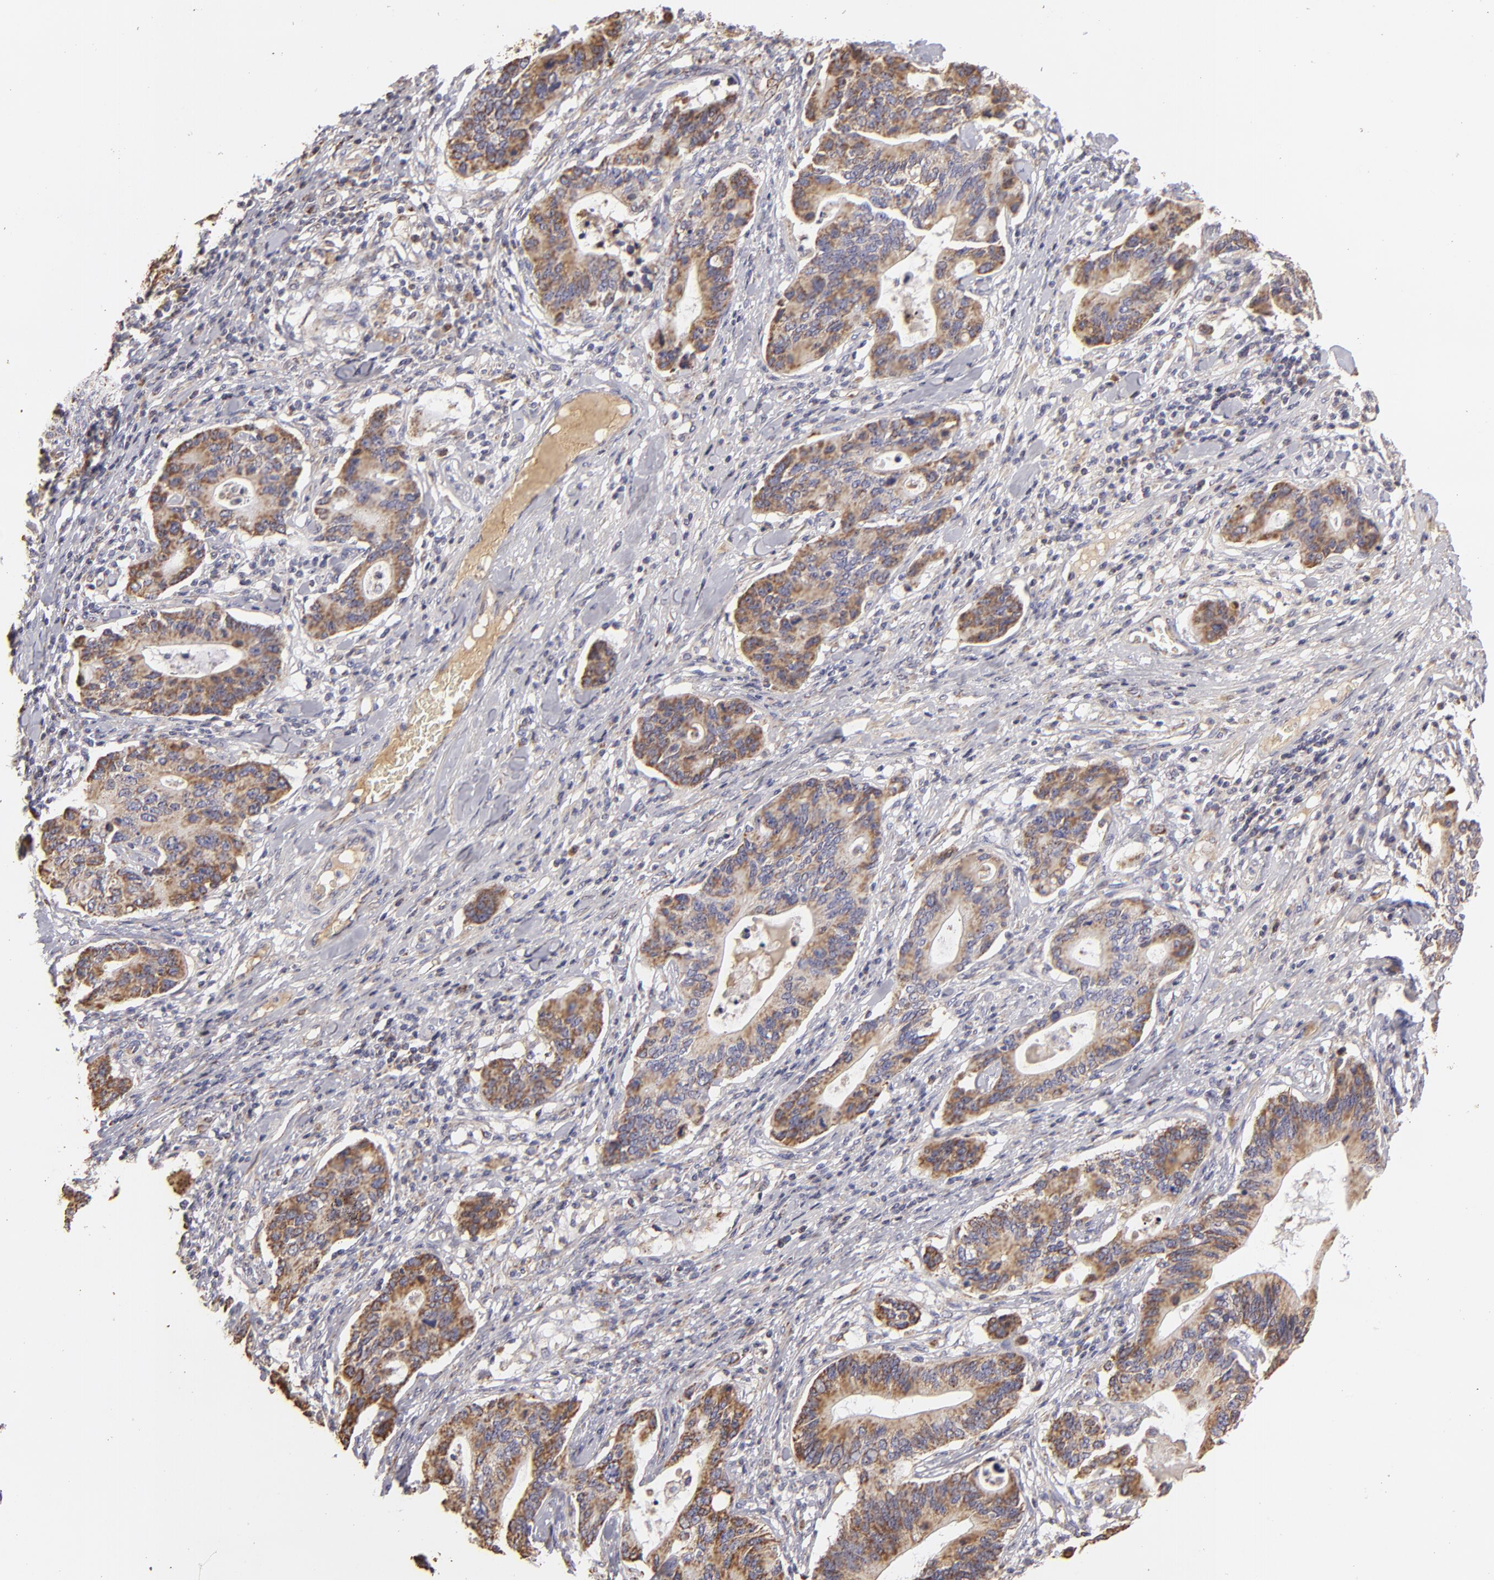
{"staining": {"intensity": "moderate", "quantity": ">75%", "location": "cytoplasmic/membranous"}, "tissue": "stomach cancer", "cell_type": "Tumor cells", "image_type": "cancer", "snomed": [{"axis": "morphology", "description": "Adenocarcinoma, NOS"}, {"axis": "topography", "description": "Esophagus"}, {"axis": "topography", "description": "Stomach"}], "caption": "High-magnification brightfield microscopy of adenocarcinoma (stomach) stained with DAB (3,3'-diaminobenzidine) (brown) and counterstained with hematoxylin (blue). tumor cells exhibit moderate cytoplasmic/membranous positivity is seen in about>75% of cells.", "gene": "CFB", "patient": {"sex": "male", "age": 74}}